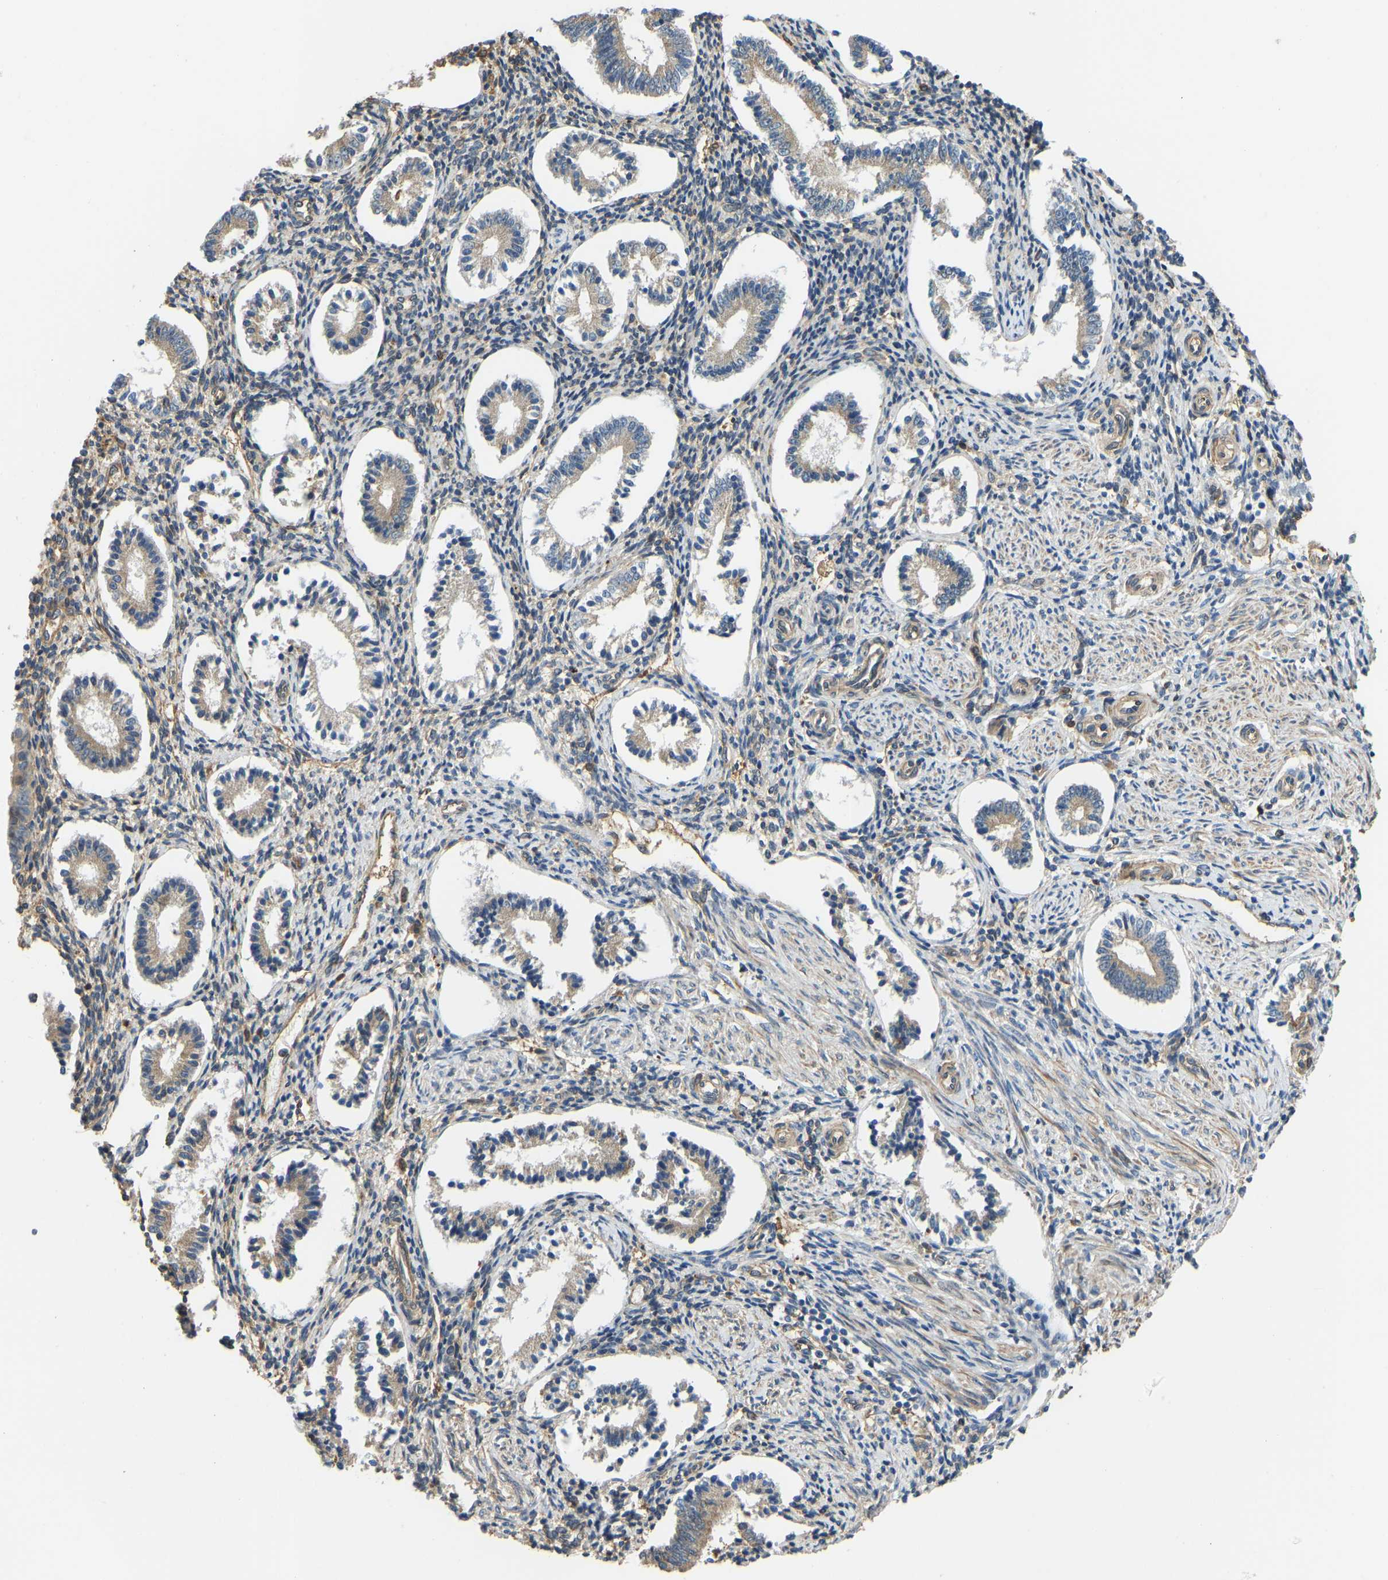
{"staining": {"intensity": "moderate", "quantity": "25%-75%", "location": "cytoplasmic/membranous"}, "tissue": "endometrium", "cell_type": "Cells in endometrial stroma", "image_type": "normal", "snomed": [{"axis": "morphology", "description": "Normal tissue, NOS"}, {"axis": "topography", "description": "Endometrium"}], "caption": "This is an image of immunohistochemistry staining of benign endometrium, which shows moderate staining in the cytoplasmic/membranous of cells in endometrial stroma.", "gene": "OS9", "patient": {"sex": "female", "age": 42}}